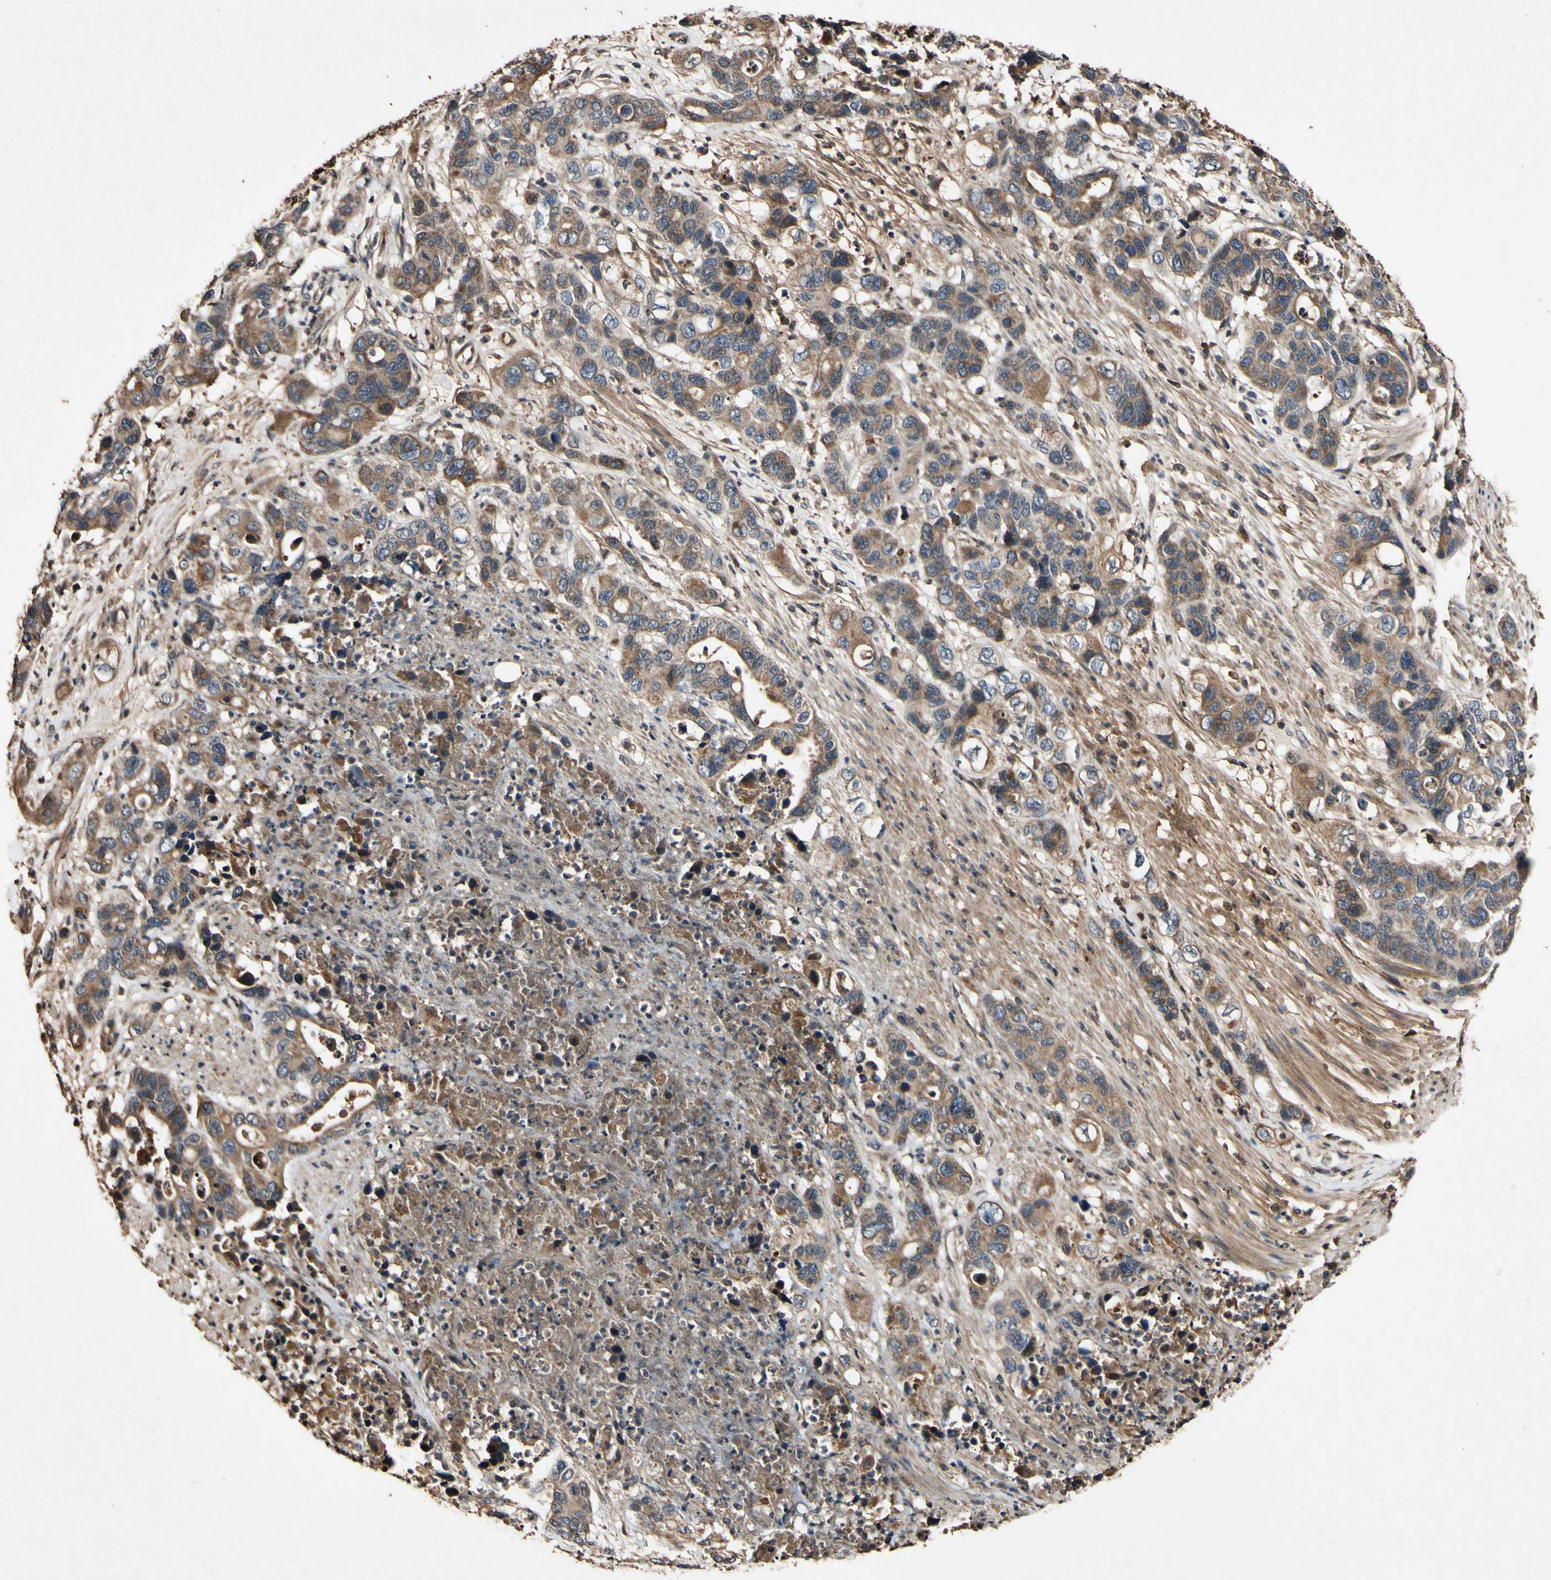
{"staining": {"intensity": "moderate", "quantity": ">75%", "location": "cytoplasmic/membranous"}, "tissue": "pancreatic cancer", "cell_type": "Tumor cells", "image_type": "cancer", "snomed": [{"axis": "morphology", "description": "Adenocarcinoma, NOS"}, {"axis": "topography", "description": "Pancreas"}], "caption": "DAB immunohistochemical staining of human pancreatic adenocarcinoma reveals moderate cytoplasmic/membranous protein positivity in about >75% of tumor cells.", "gene": "PLAT", "patient": {"sex": "female", "age": 71}}